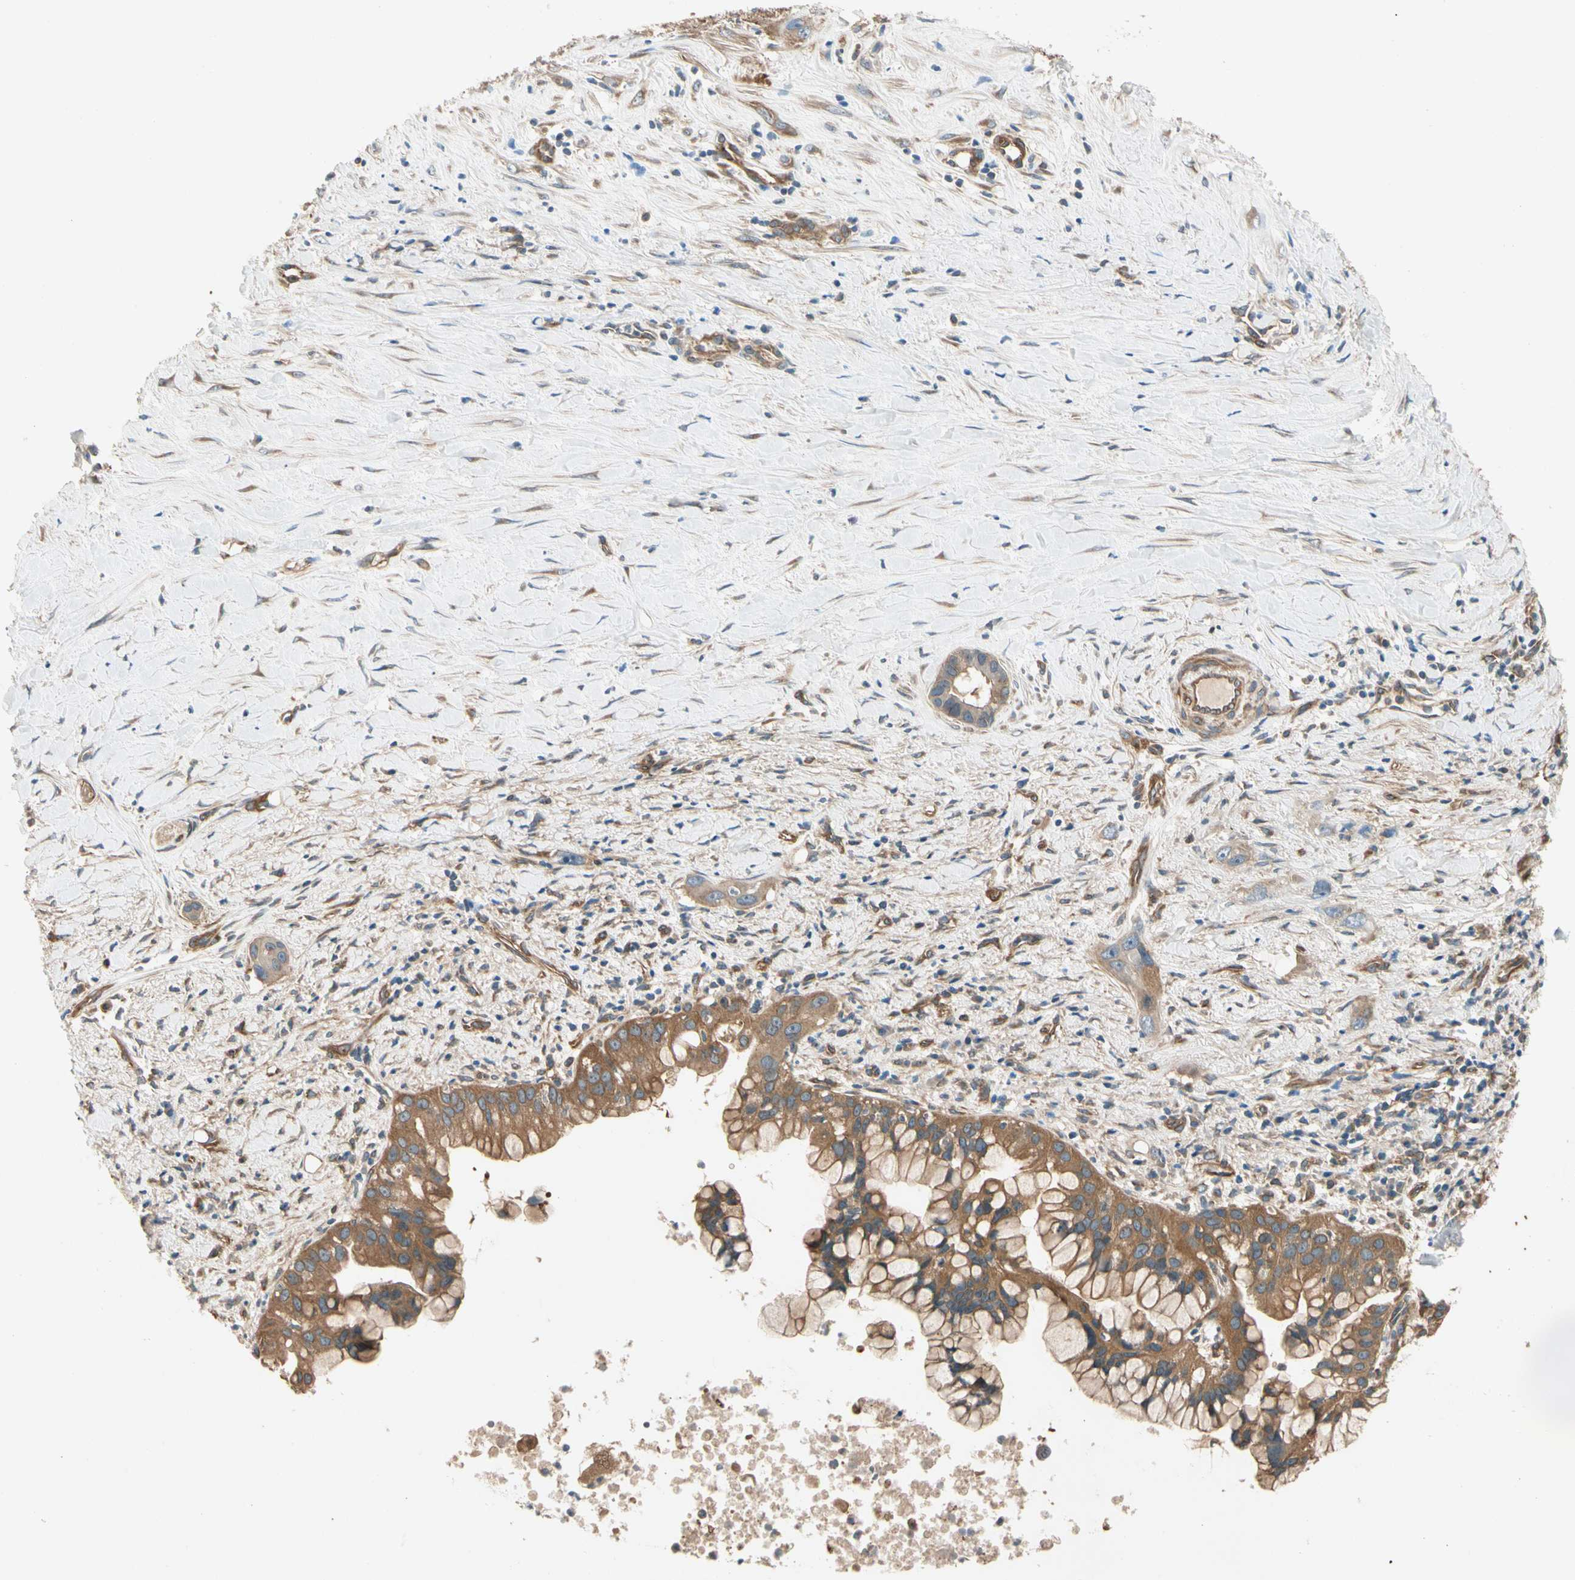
{"staining": {"intensity": "moderate", "quantity": ">75%", "location": "cytoplasmic/membranous"}, "tissue": "liver cancer", "cell_type": "Tumor cells", "image_type": "cancer", "snomed": [{"axis": "morphology", "description": "Cholangiocarcinoma"}, {"axis": "topography", "description": "Liver"}], "caption": "This image exhibits immunohistochemistry (IHC) staining of human cholangiocarcinoma (liver), with medium moderate cytoplasmic/membranous staining in about >75% of tumor cells.", "gene": "ROCK2", "patient": {"sex": "female", "age": 65}}